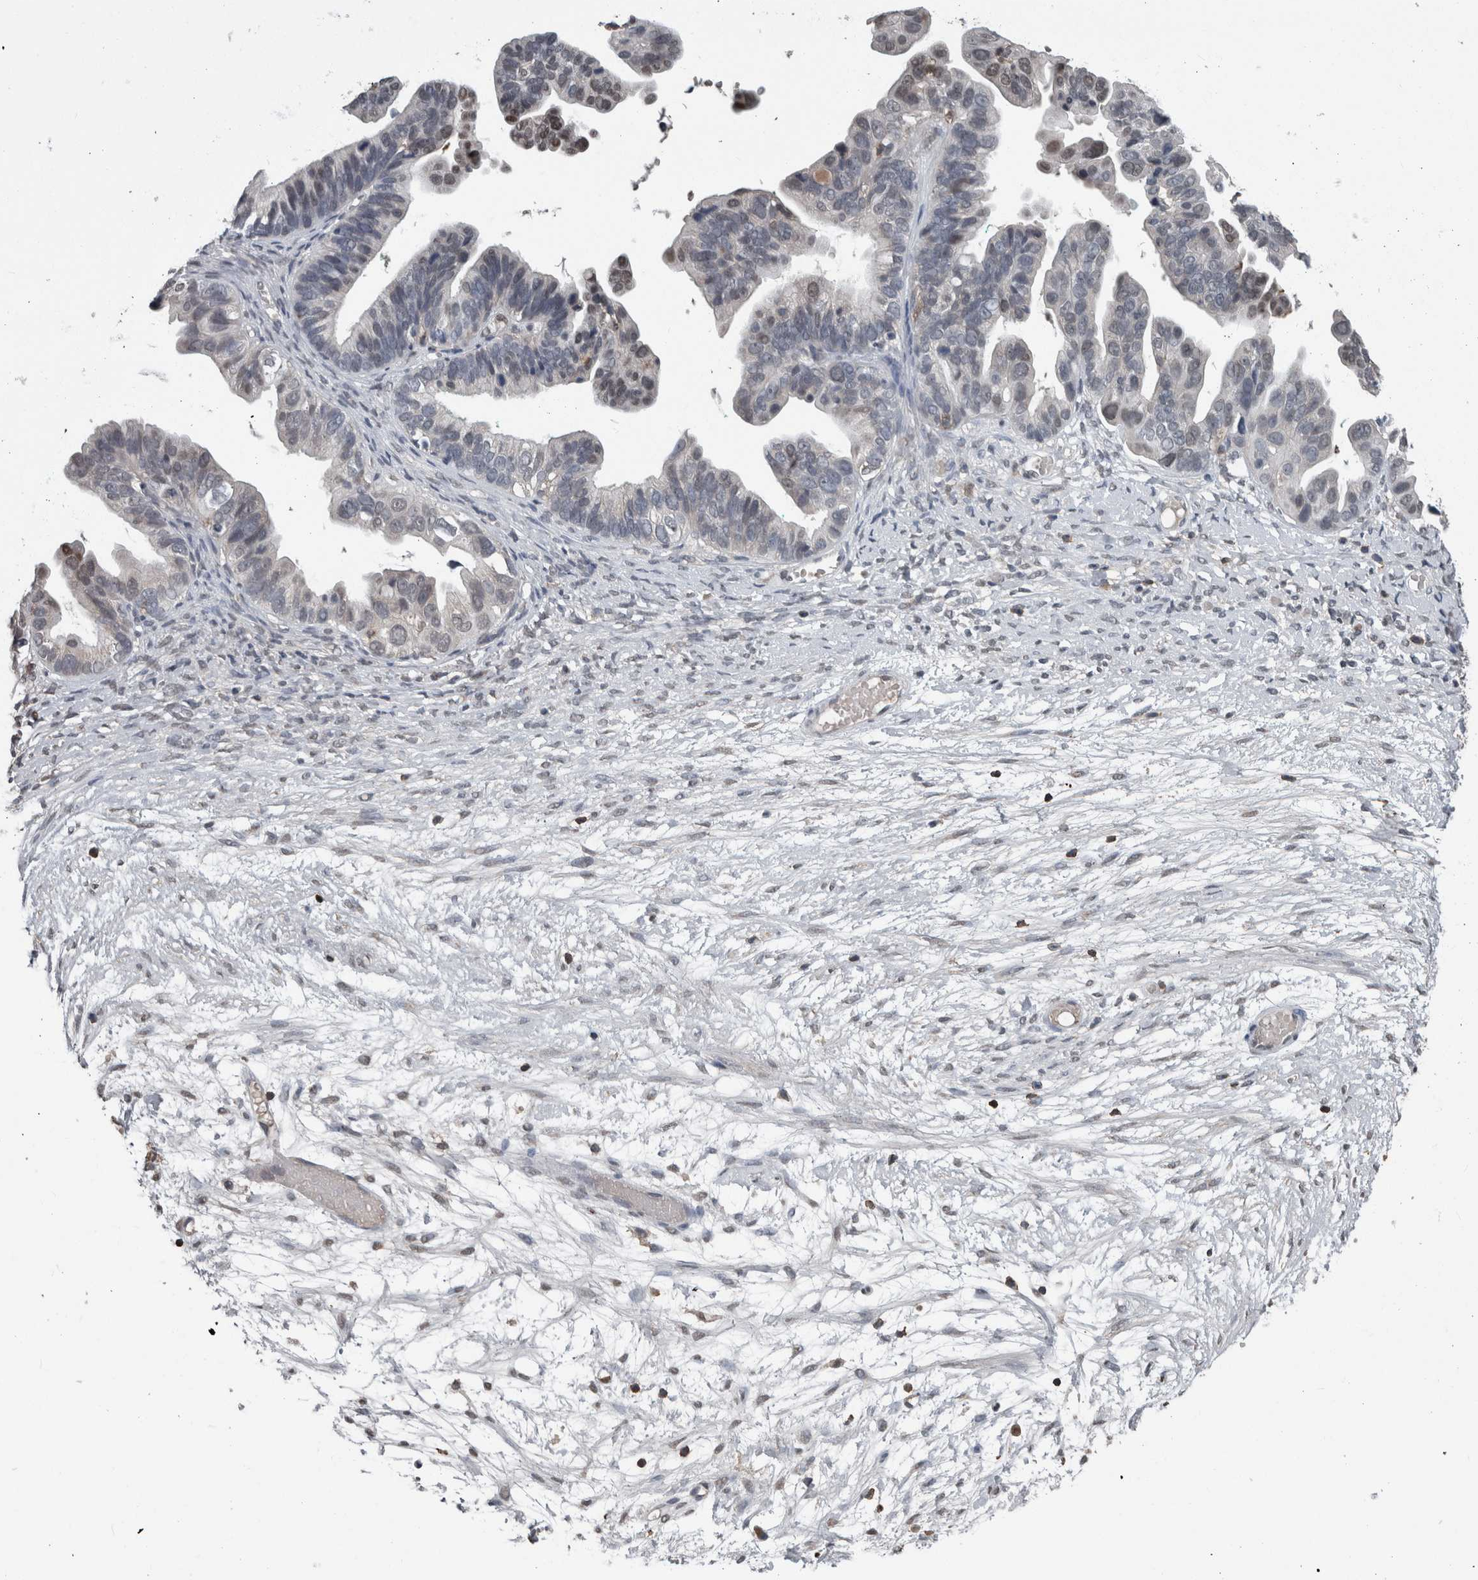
{"staining": {"intensity": "moderate", "quantity": "<25%", "location": "nuclear"}, "tissue": "ovarian cancer", "cell_type": "Tumor cells", "image_type": "cancer", "snomed": [{"axis": "morphology", "description": "Cystadenocarcinoma, serous, NOS"}, {"axis": "topography", "description": "Ovary"}], "caption": "Immunohistochemical staining of human ovarian cancer (serous cystadenocarcinoma) displays moderate nuclear protein staining in approximately <25% of tumor cells. (Stains: DAB in brown, nuclei in blue, Microscopy: brightfield microscopy at high magnification).", "gene": "MAFF", "patient": {"sex": "female", "age": 56}}